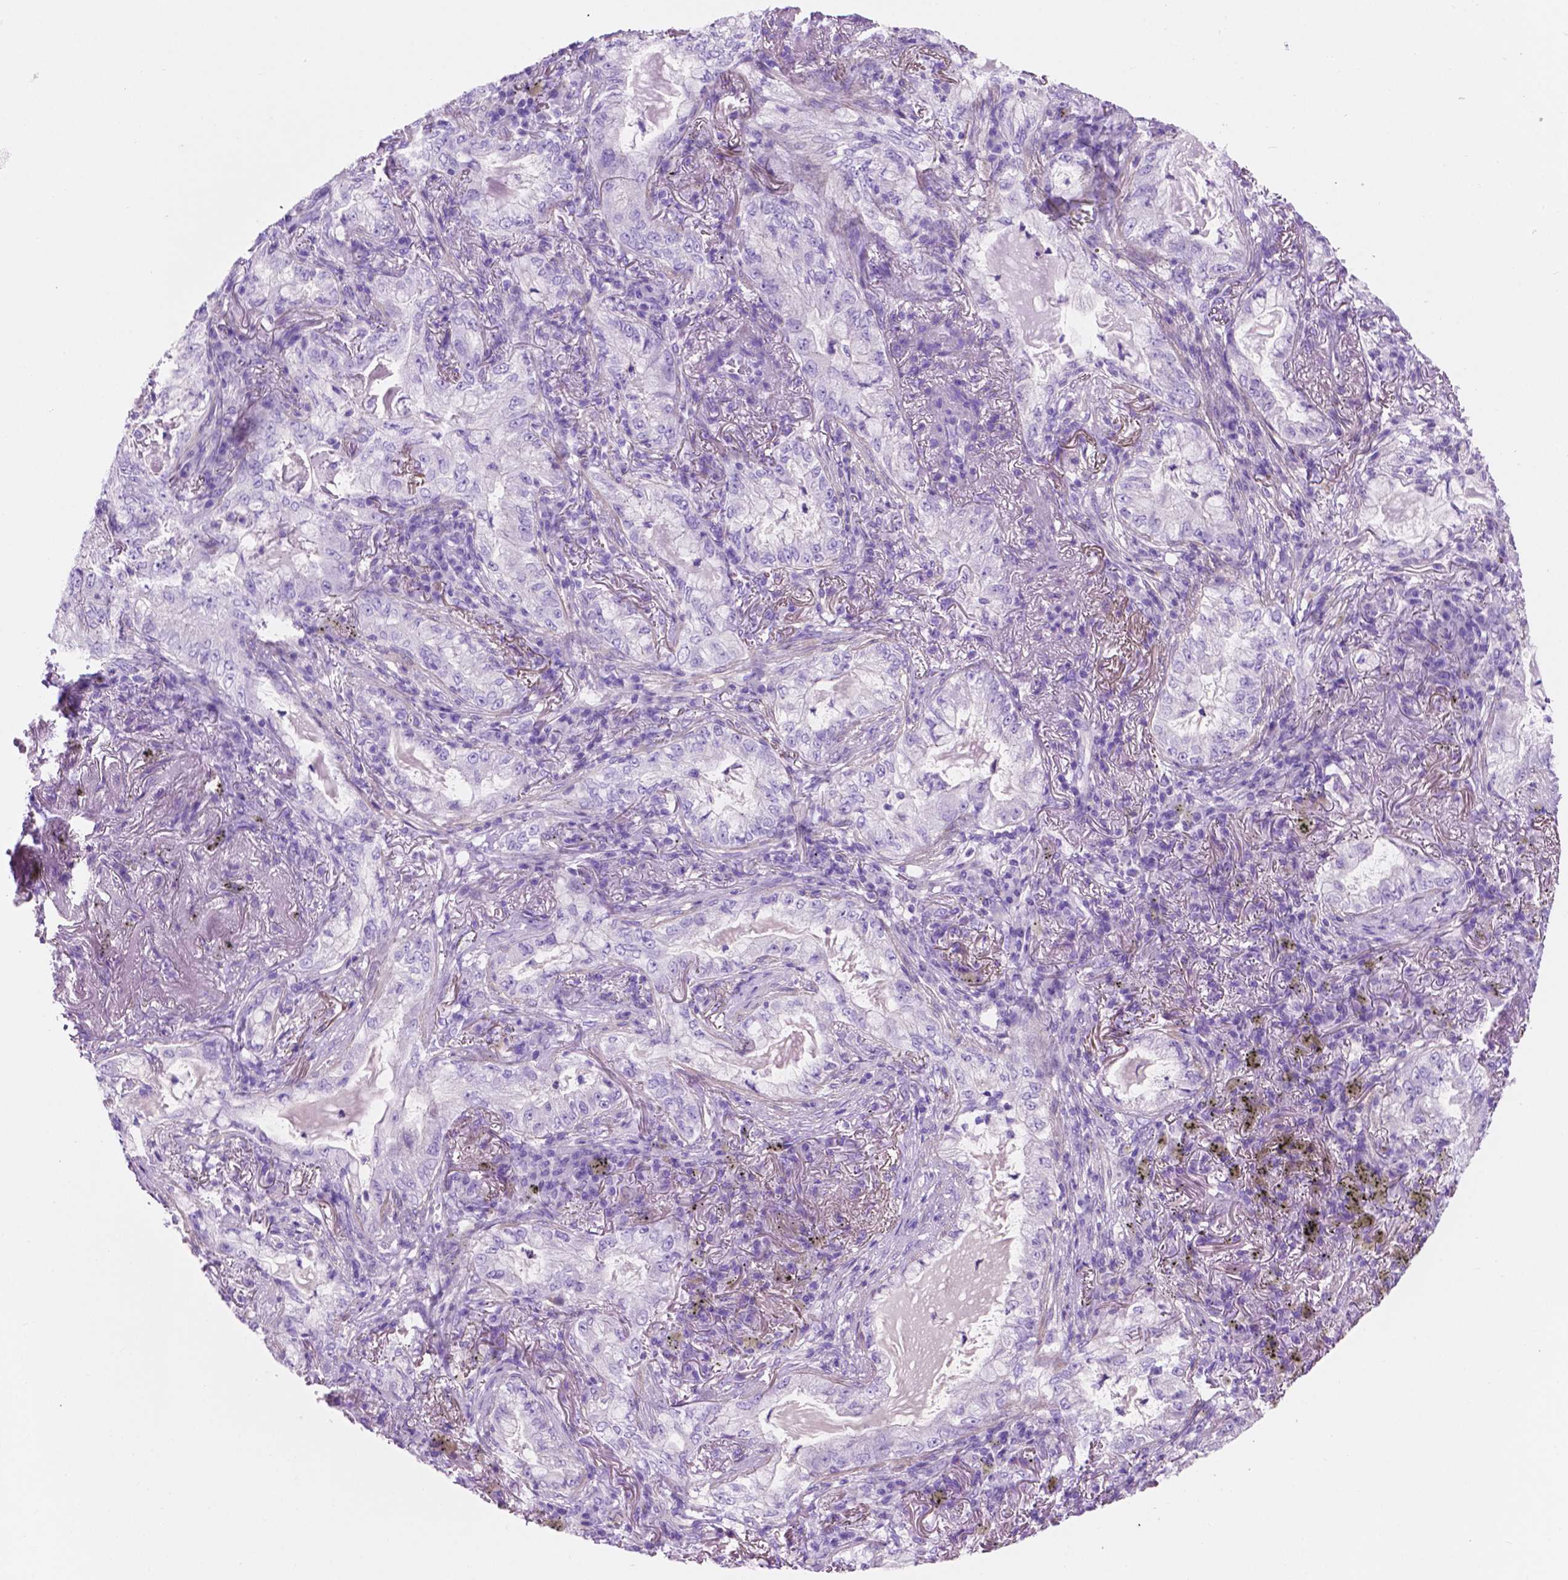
{"staining": {"intensity": "negative", "quantity": "none", "location": "none"}, "tissue": "lung cancer", "cell_type": "Tumor cells", "image_type": "cancer", "snomed": [{"axis": "morphology", "description": "Adenocarcinoma, NOS"}, {"axis": "topography", "description": "Lung"}], "caption": "An immunohistochemistry image of lung cancer (adenocarcinoma) is shown. There is no staining in tumor cells of lung cancer (adenocarcinoma).", "gene": "IGFN1", "patient": {"sex": "female", "age": 73}}